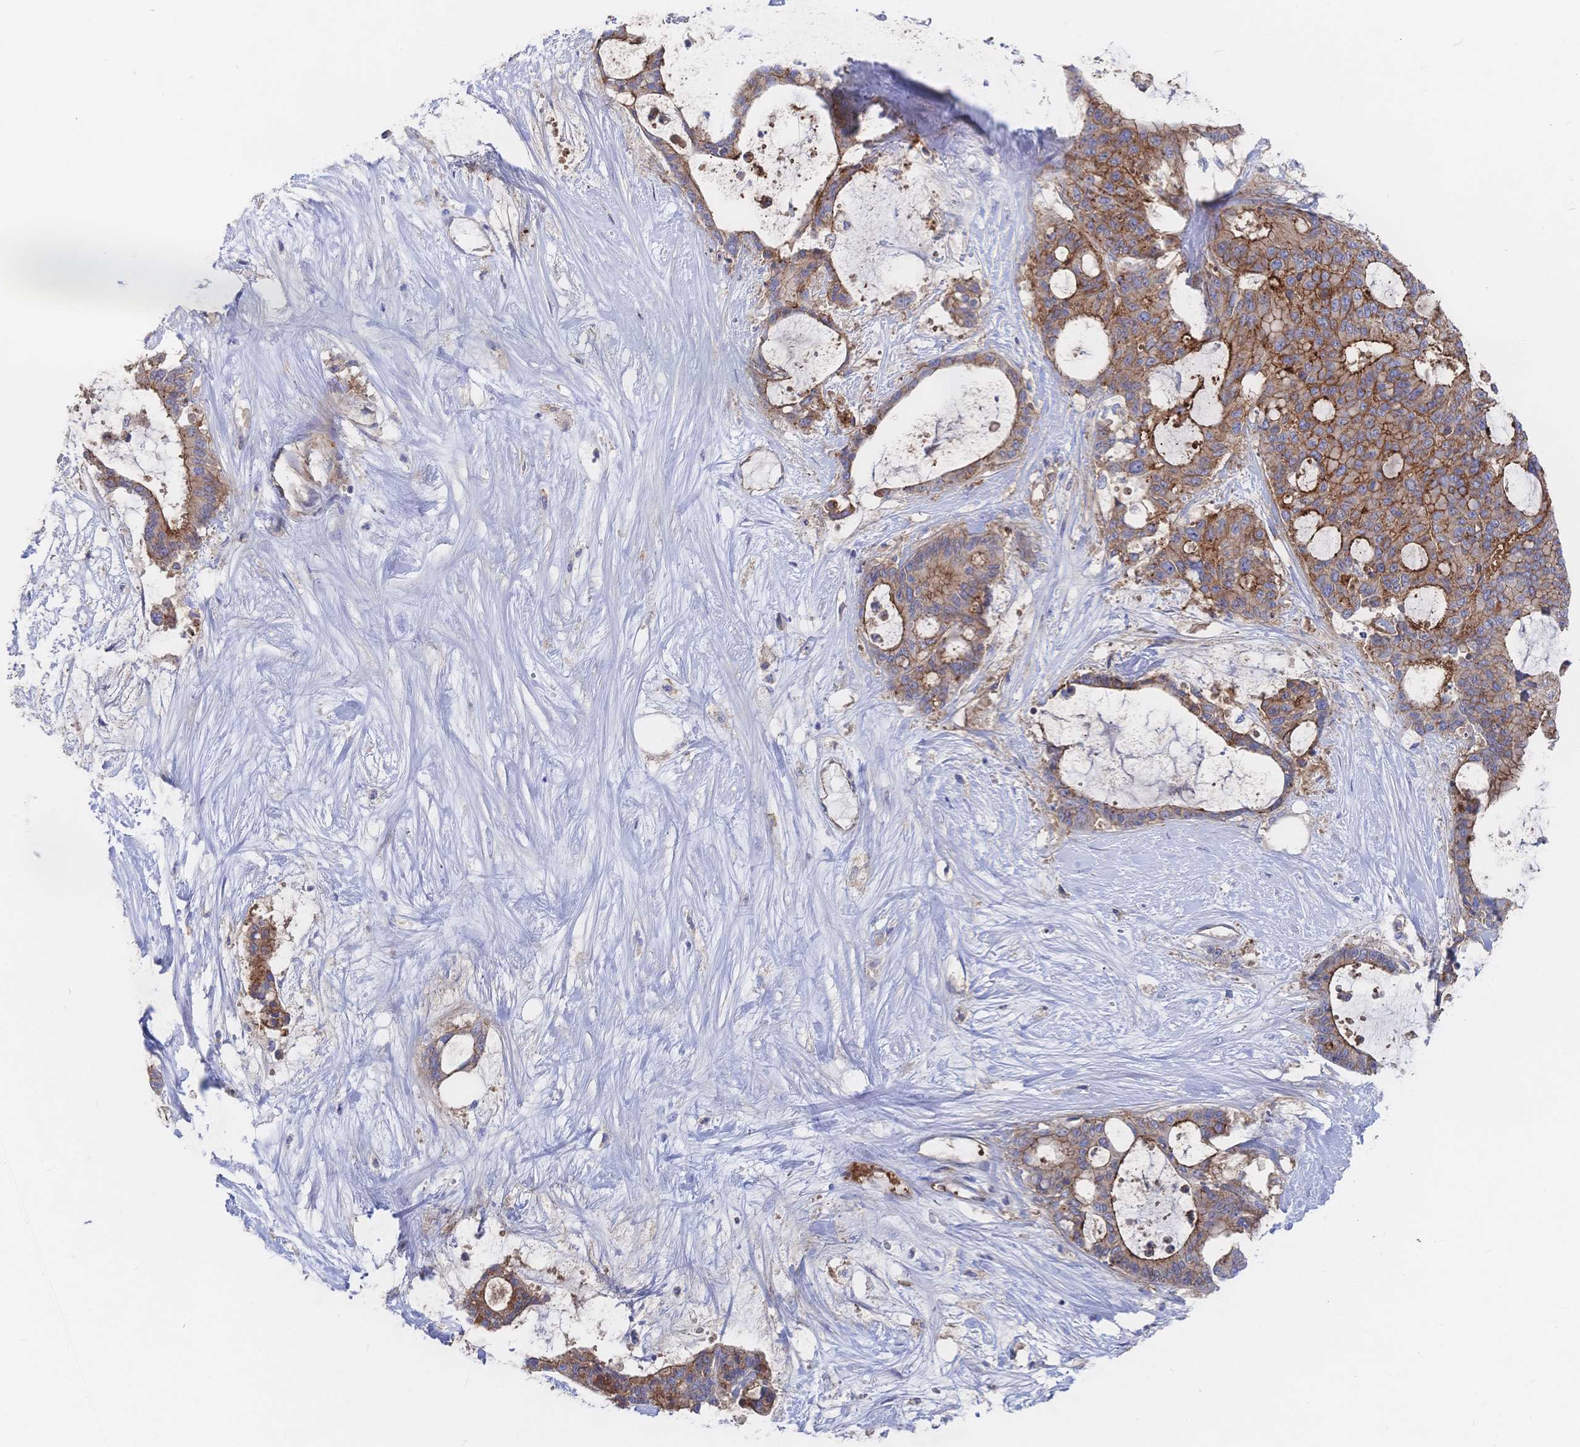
{"staining": {"intensity": "moderate", "quantity": ">75%", "location": "cytoplasmic/membranous"}, "tissue": "liver cancer", "cell_type": "Tumor cells", "image_type": "cancer", "snomed": [{"axis": "morphology", "description": "Normal tissue, NOS"}, {"axis": "morphology", "description": "Cholangiocarcinoma"}, {"axis": "topography", "description": "Liver"}, {"axis": "topography", "description": "Peripheral nerve tissue"}], "caption": "Immunohistochemical staining of liver cancer demonstrates medium levels of moderate cytoplasmic/membranous staining in approximately >75% of tumor cells. (IHC, brightfield microscopy, high magnification).", "gene": "F11R", "patient": {"sex": "female", "age": 73}}